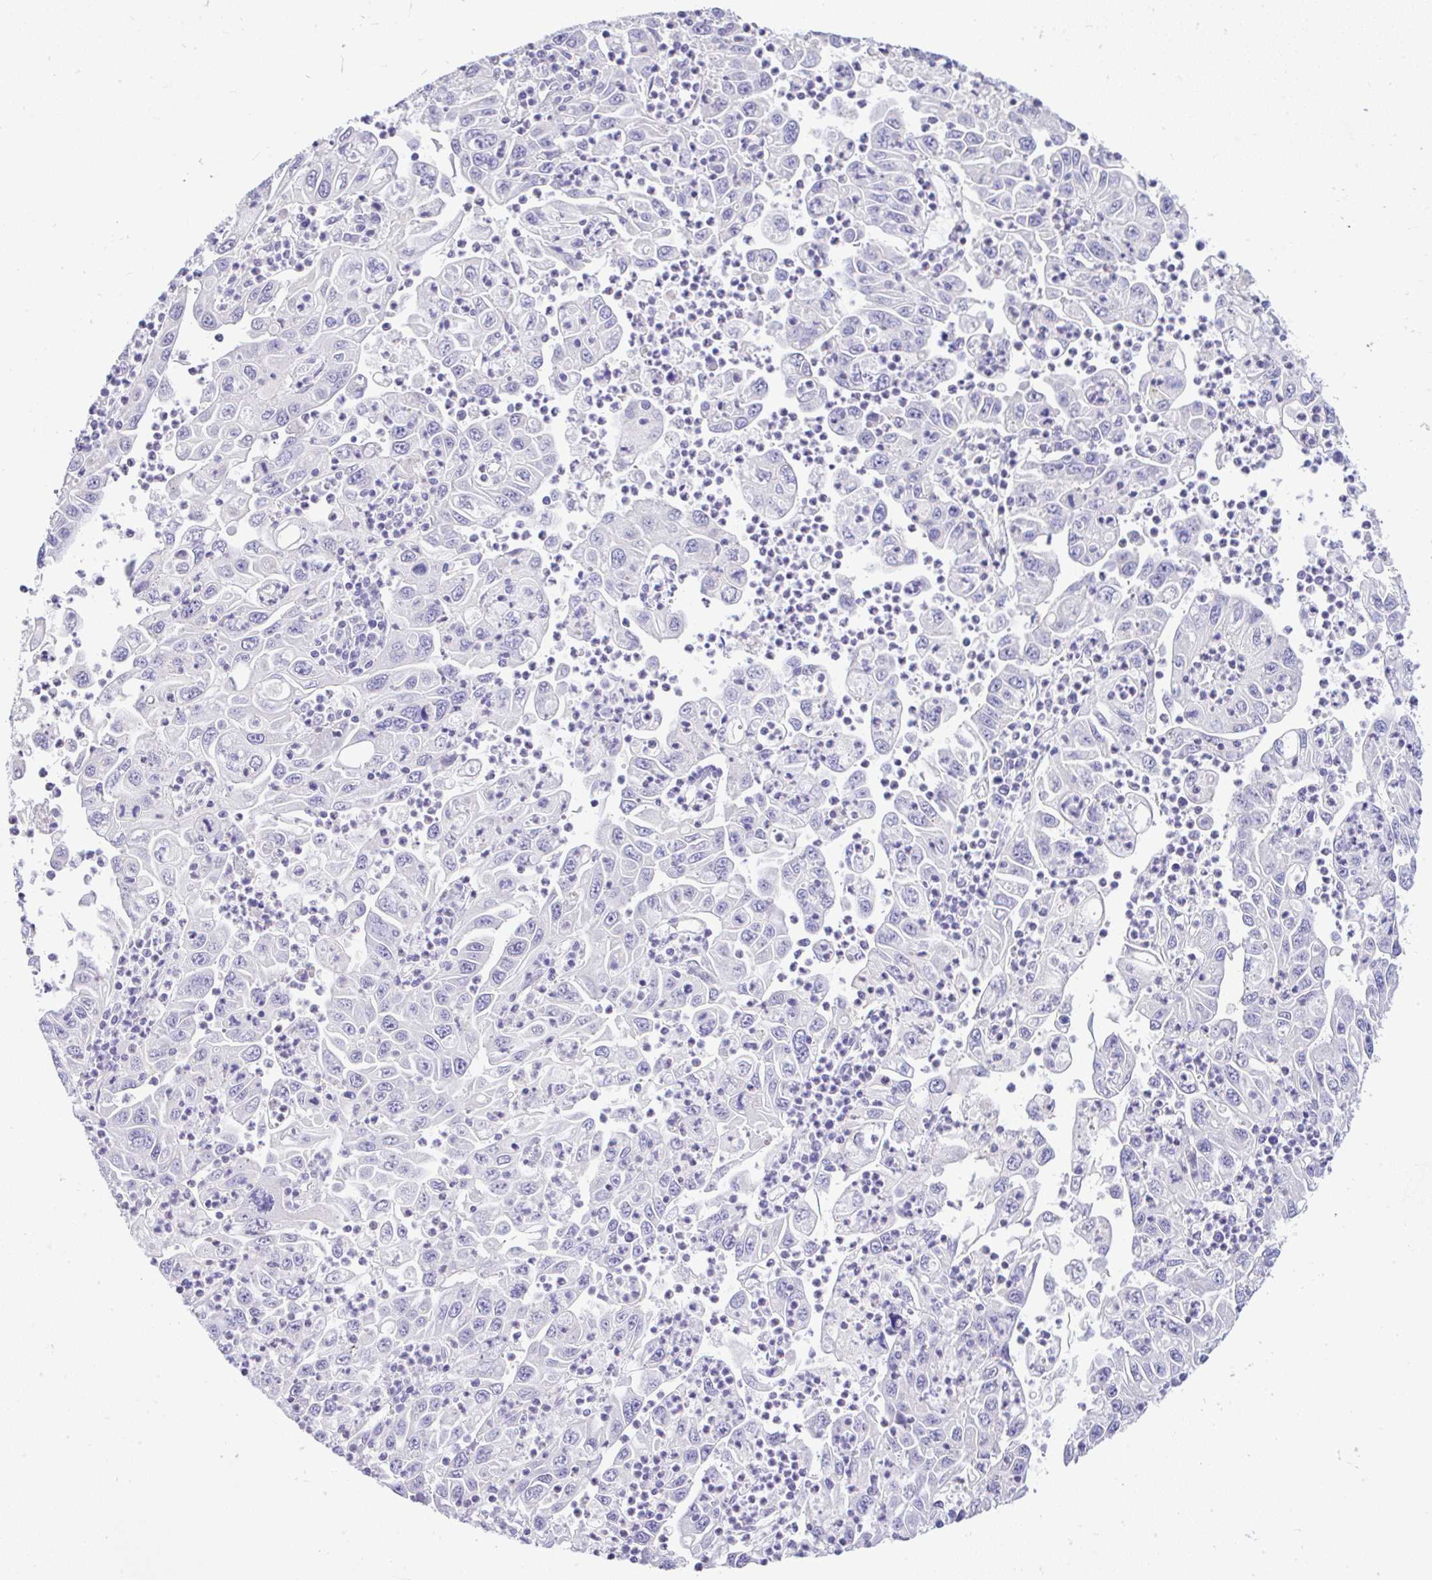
{"staining": {"intensity": "negative", "quantity": "none", "location": "none"}, "tissue": "endometrial cancer", "cell_type": "Tumor cells", "image_type": "cancer", "snomed": [{"axis": "morphology", "description": "Adenocarcinoma, NOS"}, {"axis": "topography", "description": "Uterus"}], "caption": "The immunohistochemistry histopathology image has no significant positivity in tumor cells of endometrial adenocarcinoma tissue.", "gene": "CTU1", "patient": {"sex": "female", "age": 62}}